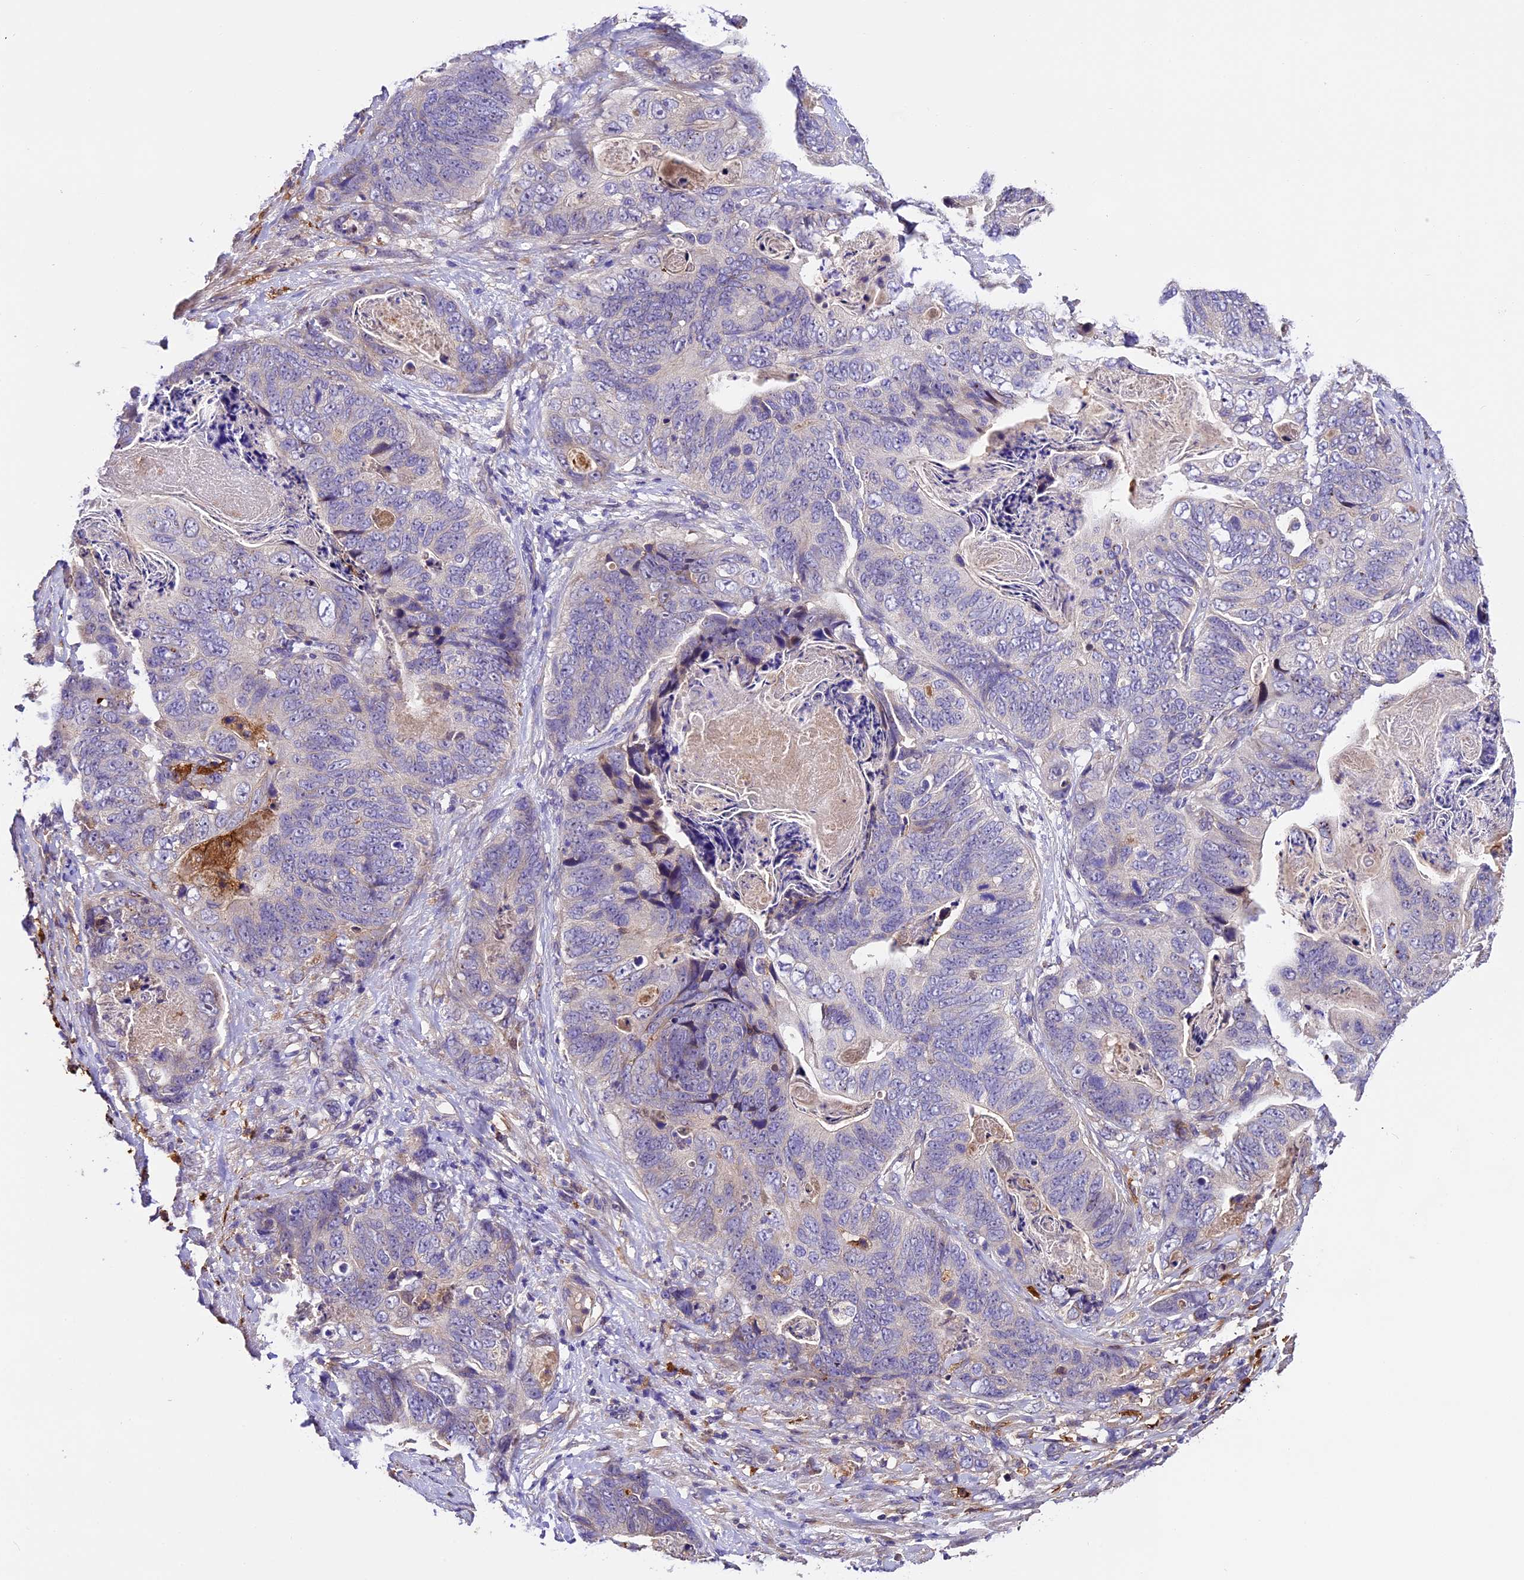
{"staining": {"intensity": "negative", "quantity": "none", "location": "none"}, "tissue": "stomach cancer", "cell_type": "Tumor cells", "image_type": "cancer", "snomed": [{"axis": "morphology", "description": "Normal tissue, NOS"}, {"axis": "morphology", "description": "Adenocarcinoma, NOS"}, {"axis": "topography", "description": "Stomach"}], "caption": "An IHC photomicrograph of stomach cancer (adenocarcinoma) is shown. There is no staining in tumor cells of stomach cancer (adenocarcinoma).", "gene": "CILP2", "patient": {"sex": "female", "age": 89}}